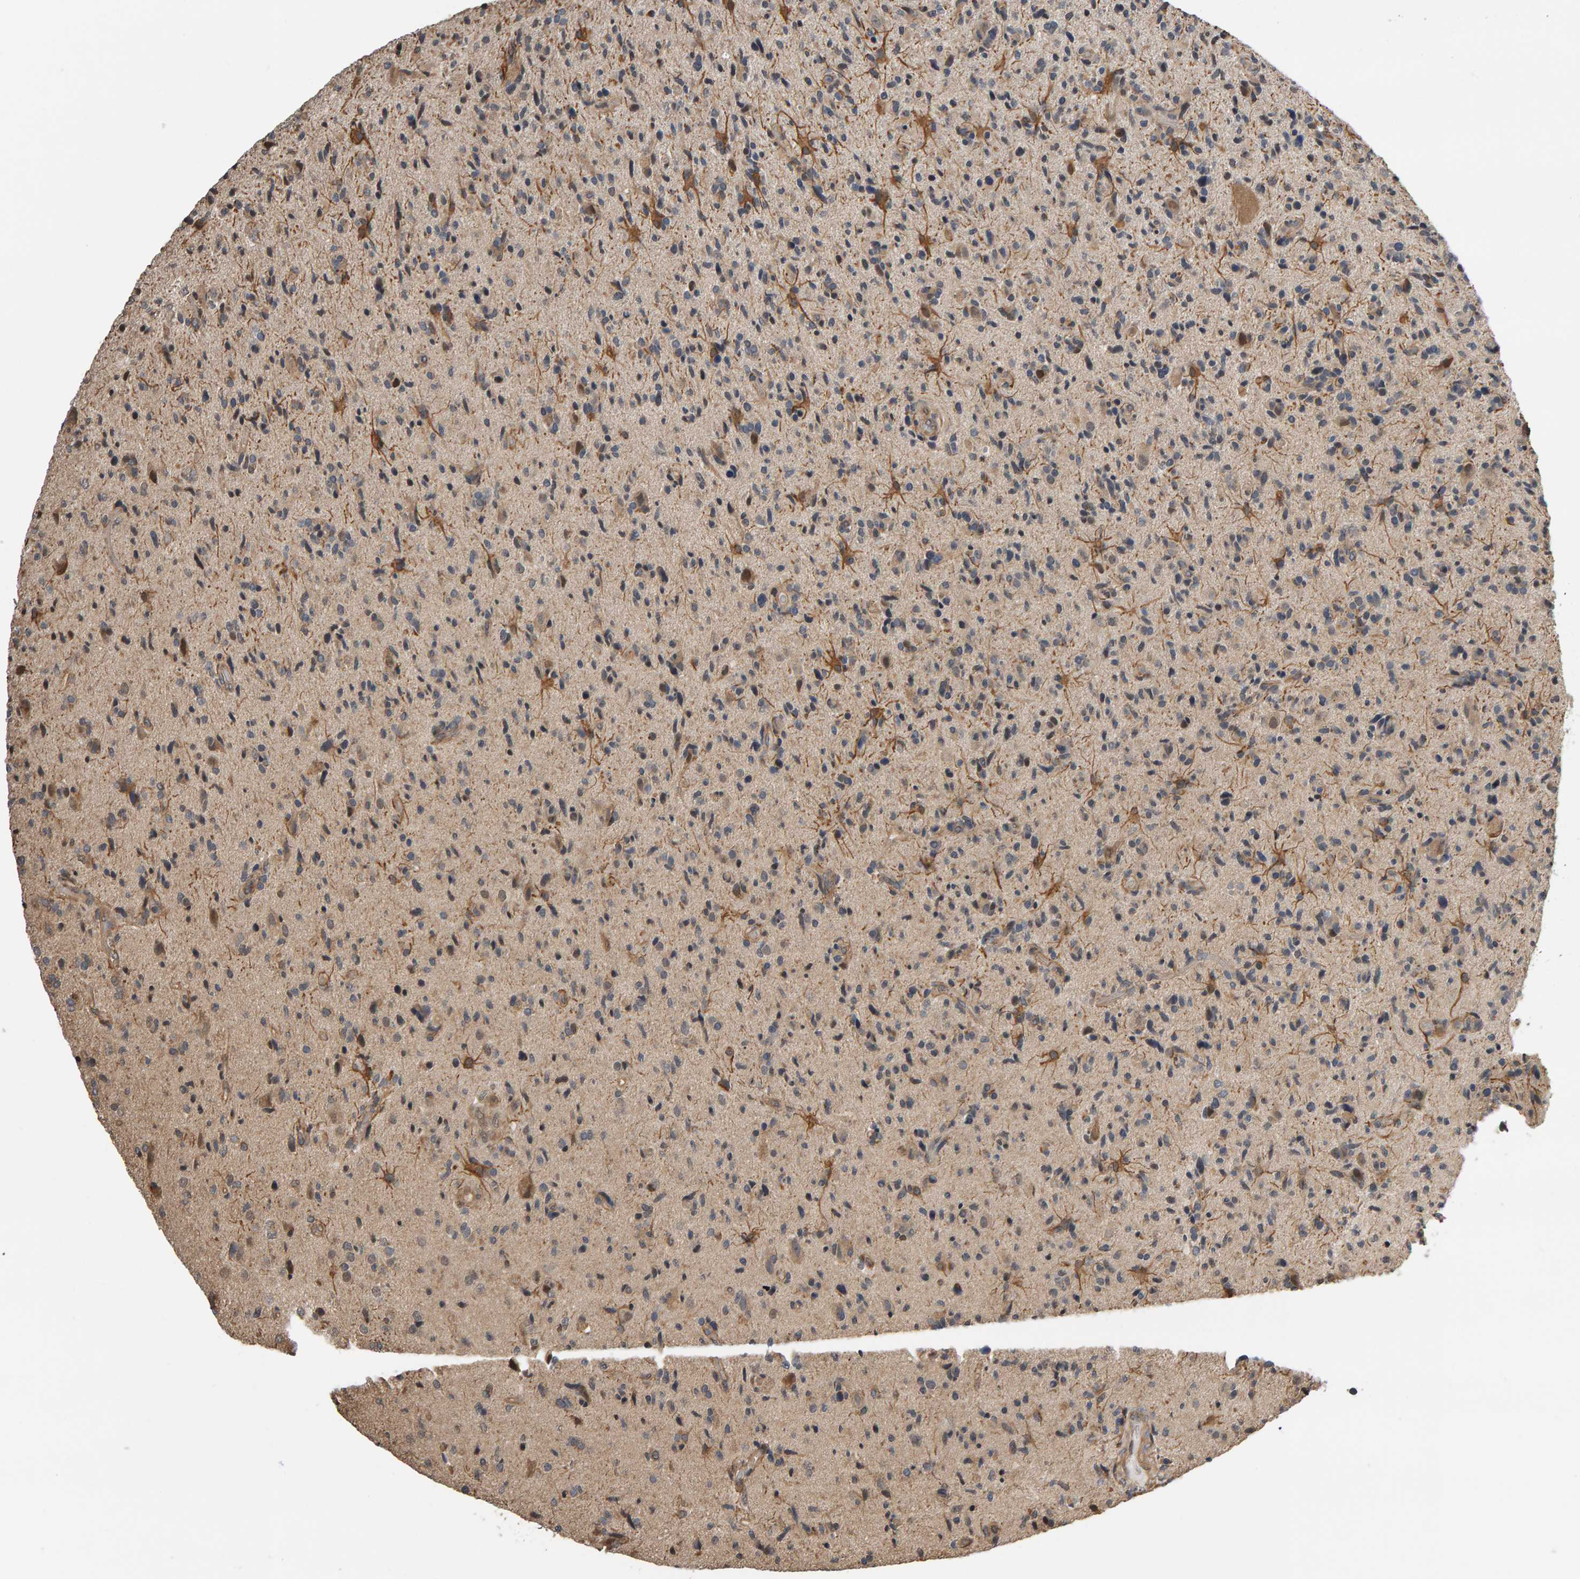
{"staining": {"intensity": "weak", "quantity": "25%-75%", "location": "cytoplasmic/membranous"}, "tissue": "glioma", "cell_type": "Tumor cells", "image_type": "cancer", "snomed": [{"axis": "morphology", "description": "Glioma, malignant, High grade"}, {"axis": "topography", "description": "Brain"}], "caption": "This micrograph displays high-grade glioma (malignant) stained with immunohistochemistry (IHC) to label a protein in brown. The cytoplasmic/membranous of tumor cells show weak positivity for the protein. Nuclei are counter-stained blue.", "gene": "COASY", "patient": {"sex": "male", "age": 72}}